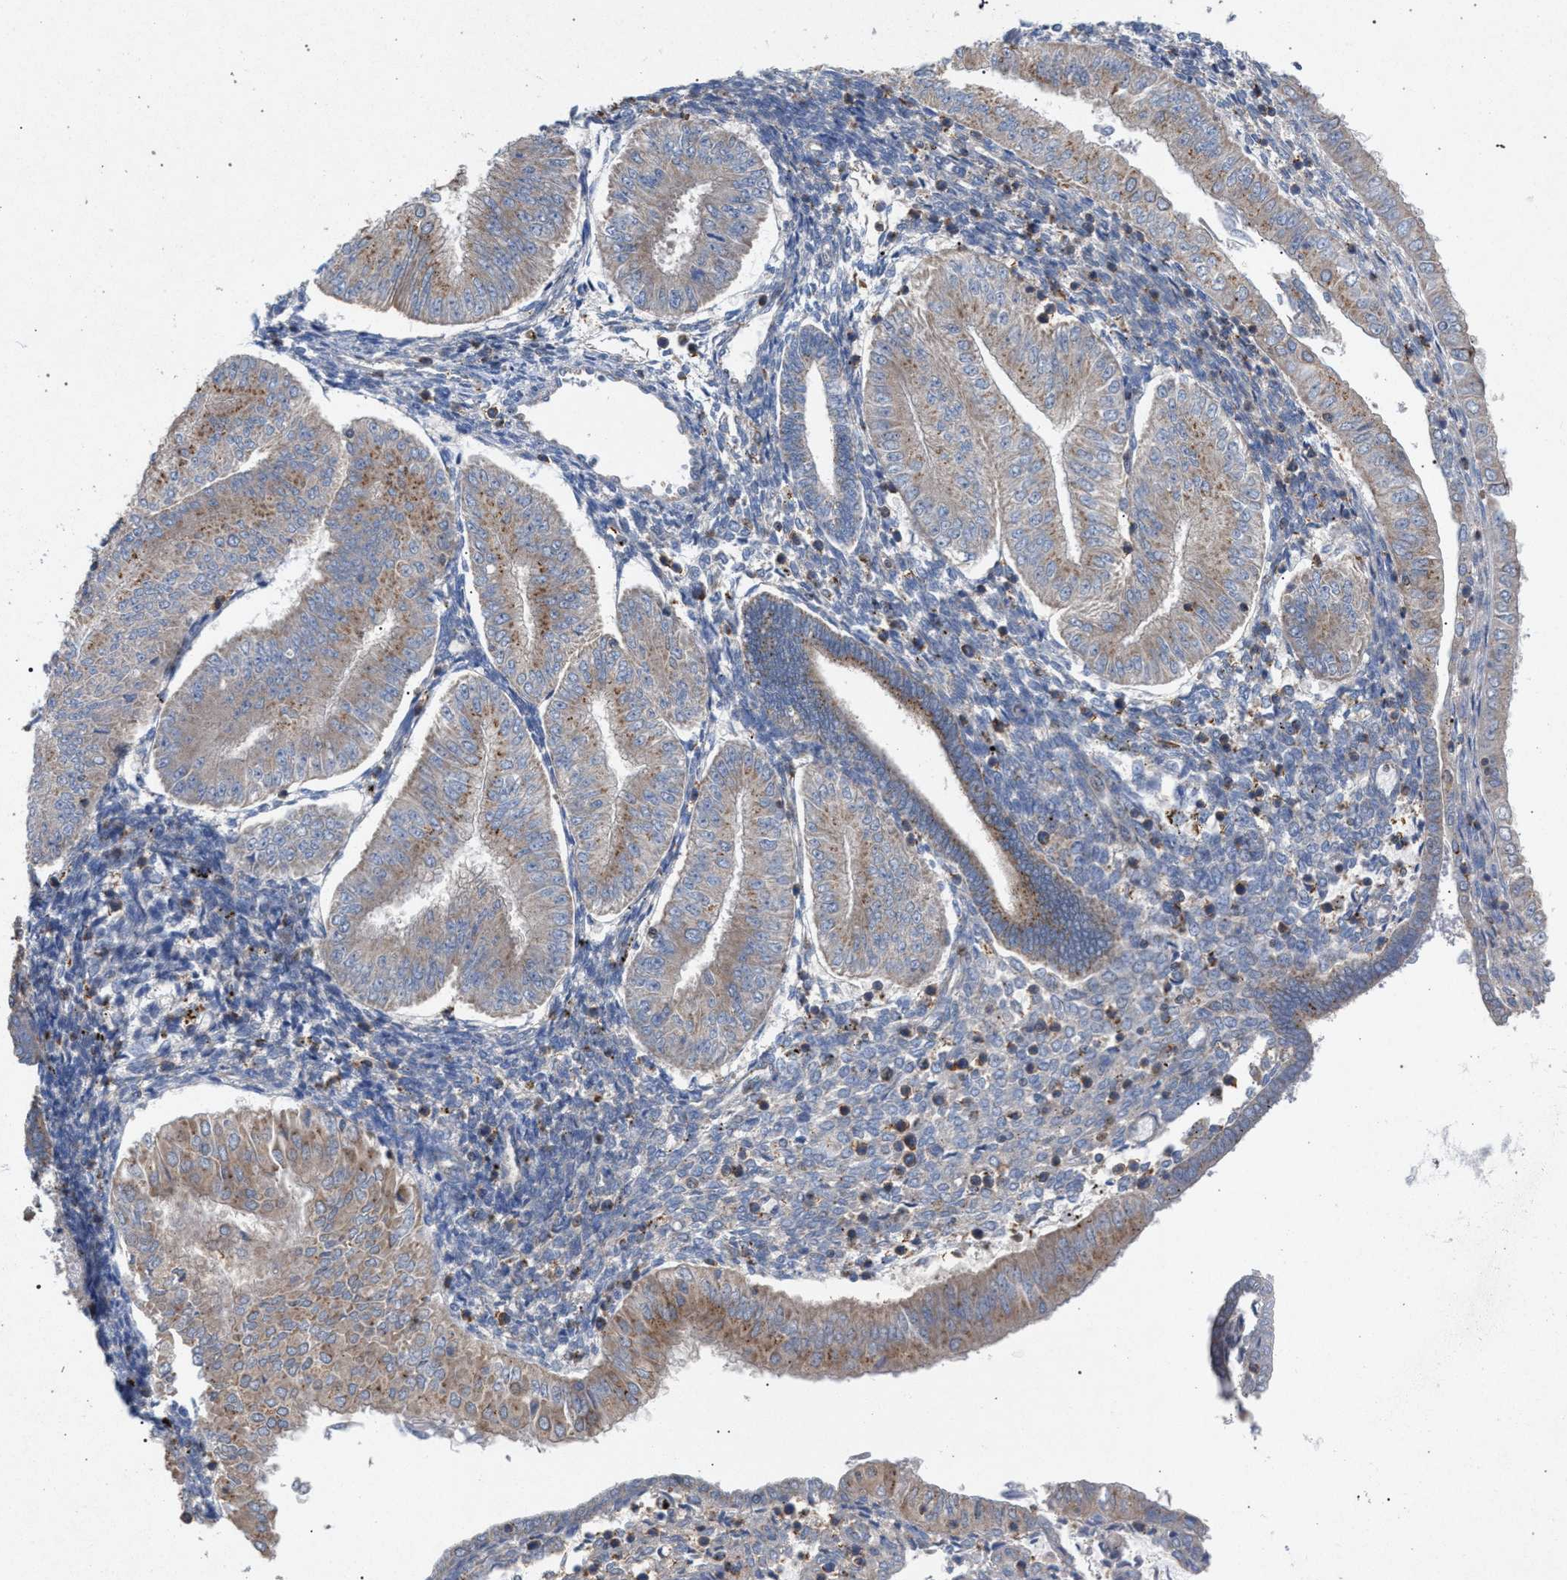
{"staining": {"intensity": "weak", "quantity": ">75%", "location": "cytoplasmic/membranous"}, "tissue": "endometrial cancer", "cell_type": "Tumor cells", "image_type": "cancer", "snomed": [{"axis": "morphology", "description": "Normal tissue, NOS"}, {"axis": "morphology", "description": "Adenocarcinoma, NOS"}, {"axis": "topography", "description": "Endometrium"}], "caption": "Brown immunohistochemical staining in endometrial adenocarcinoma reveals weak cytoplasmic/membranous staining in approximately >75% of tumor cells. The protein of interest is shown in brown color, while the nuclei are stained blue.", "gene": "VPS13A", "patient": {"sex": "female", "age": 53}}